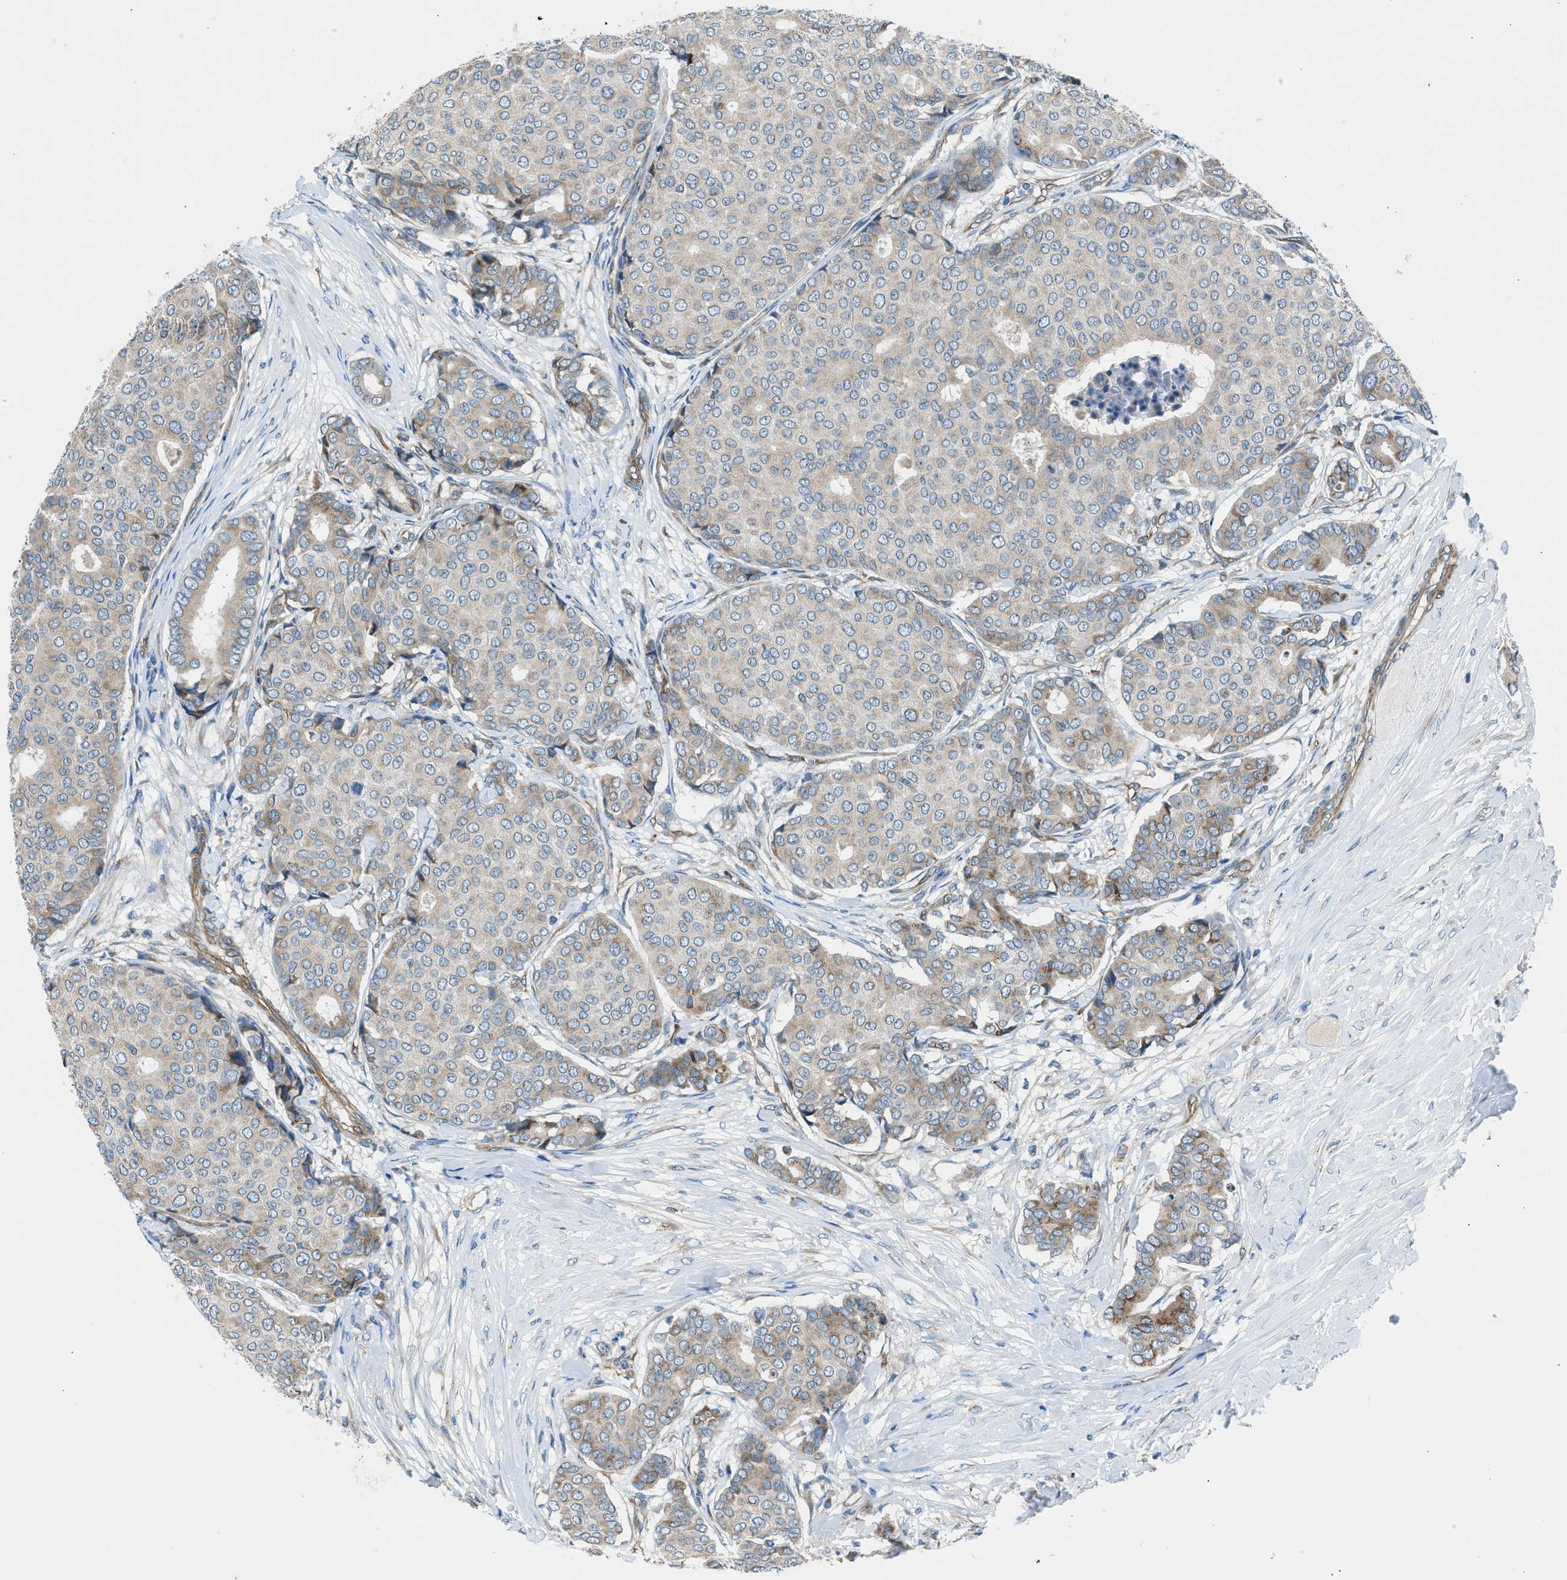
{"staining": {"intensity": "weak", "quantity": "<25%", "location": "cytoplasmic/membranous"}, "tissue": "breast cancer", "cell_type": "Tumor cells", "image_type": "cancer", "snomed": [{"axis": "morphology", "description": "Duct carcinoma"}, {"axis": "topography", "description": "Breast"}], "caption": "This is an immunohistochemistry micrograph of breast cancer (invasive ductal carcinoma). There is no positivity in tumor cells.", "gene": "LMBR1", "patient": {"sex": "female", "age": 75}}